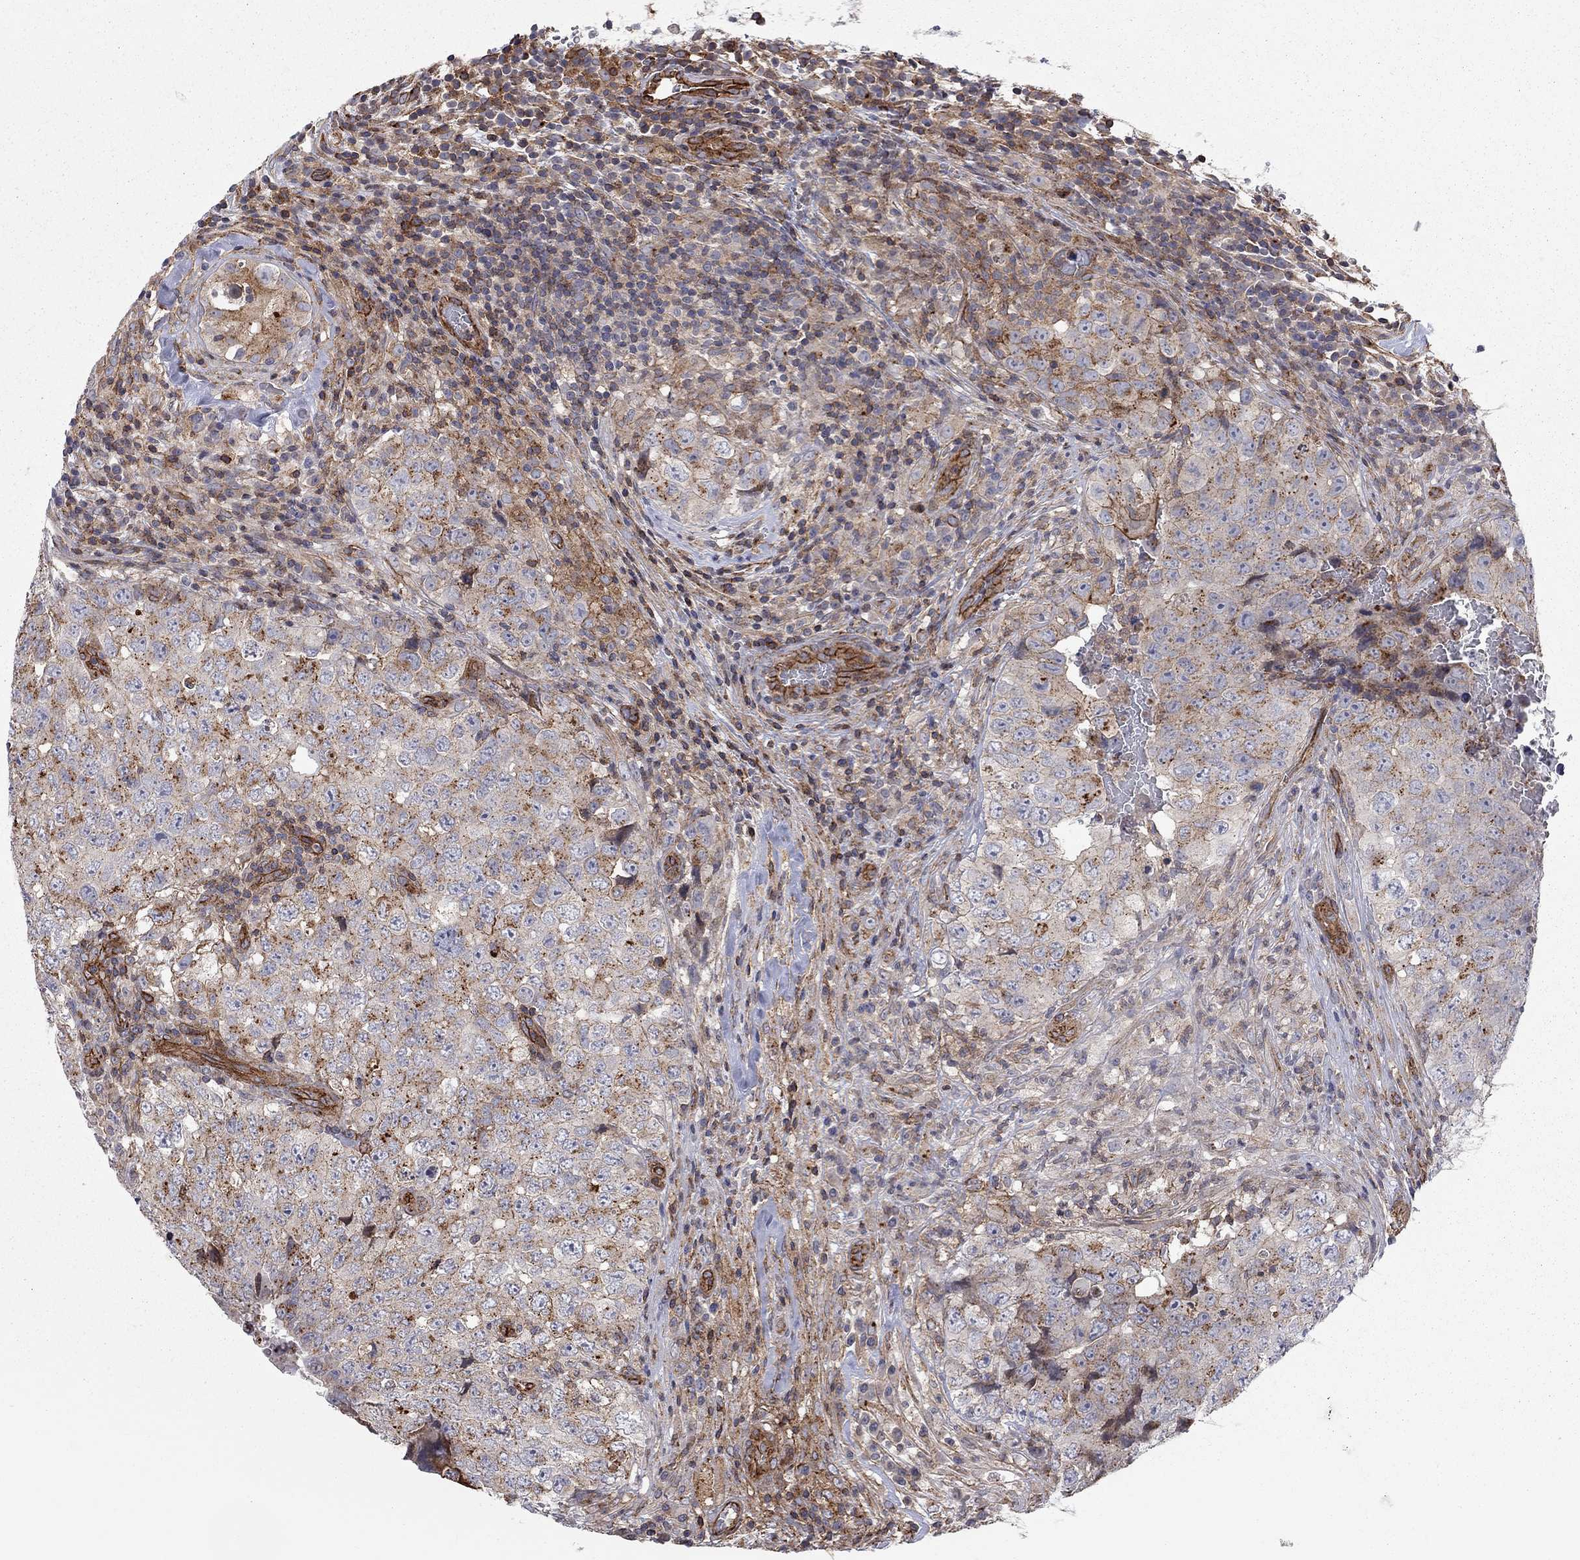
{"staining": {"intensity": "moderate", "quantity": "<25%", "location": "cytoplasmic/membranous"}, "tissue": "testis cancer", "cell_type": "Tumor cells", "image_type": "cancer", "snomed": [{"axis": "morphology", "description": "Seminoma, NOS"}, {"axis": "topography", "description": "Testis"}], "caption": "Immunohistochemistry (IHC) (DAB (3,3'-diaminobenzidine)) staining of human seminoma (testis) reveals moderate cytoplasmic/membranous protein expression in about <25% of tumor cells.", "gene": "RASEF", "patient": {"sex": "male", "age": 34}}